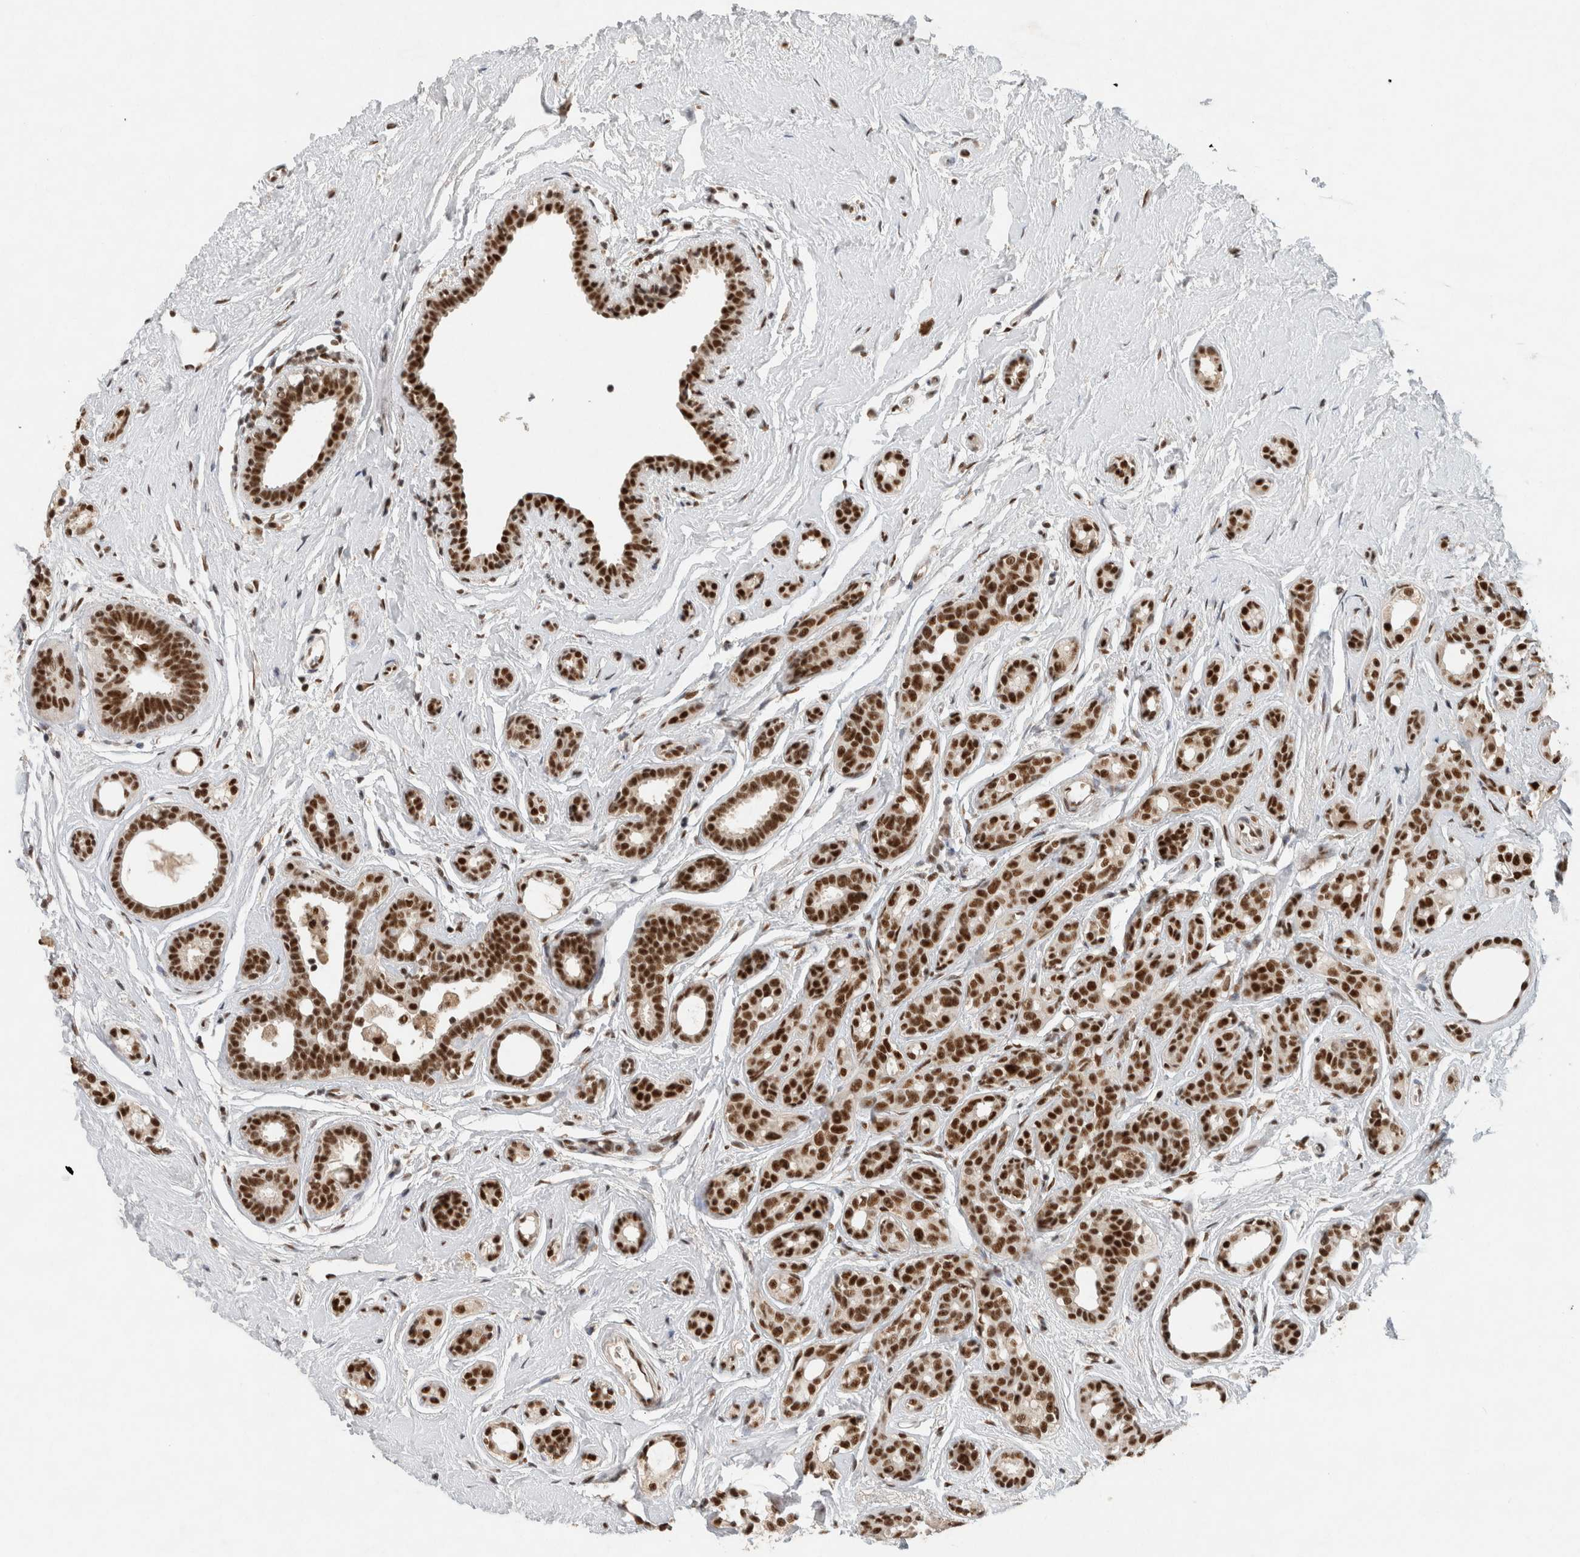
{"staining": {"intensity": "strong", "quantity": ">75%", "location": "nuclear"}, "tissue": "breast cancer", "cell_type": "Tumor cells", "image_type": "cancer", "snomed": [{"axis": "morphology", "description": "Duct carcinoma"}, {"axis": "topography", "description": "Breast"}], "caption": "Tumor cells display high levels of strong nuclear staining in about >75% of cells in human invasive ductal carcinoma (breast).", "gene": "DDX42", "patient": {"sex": "female", "age": 55}}